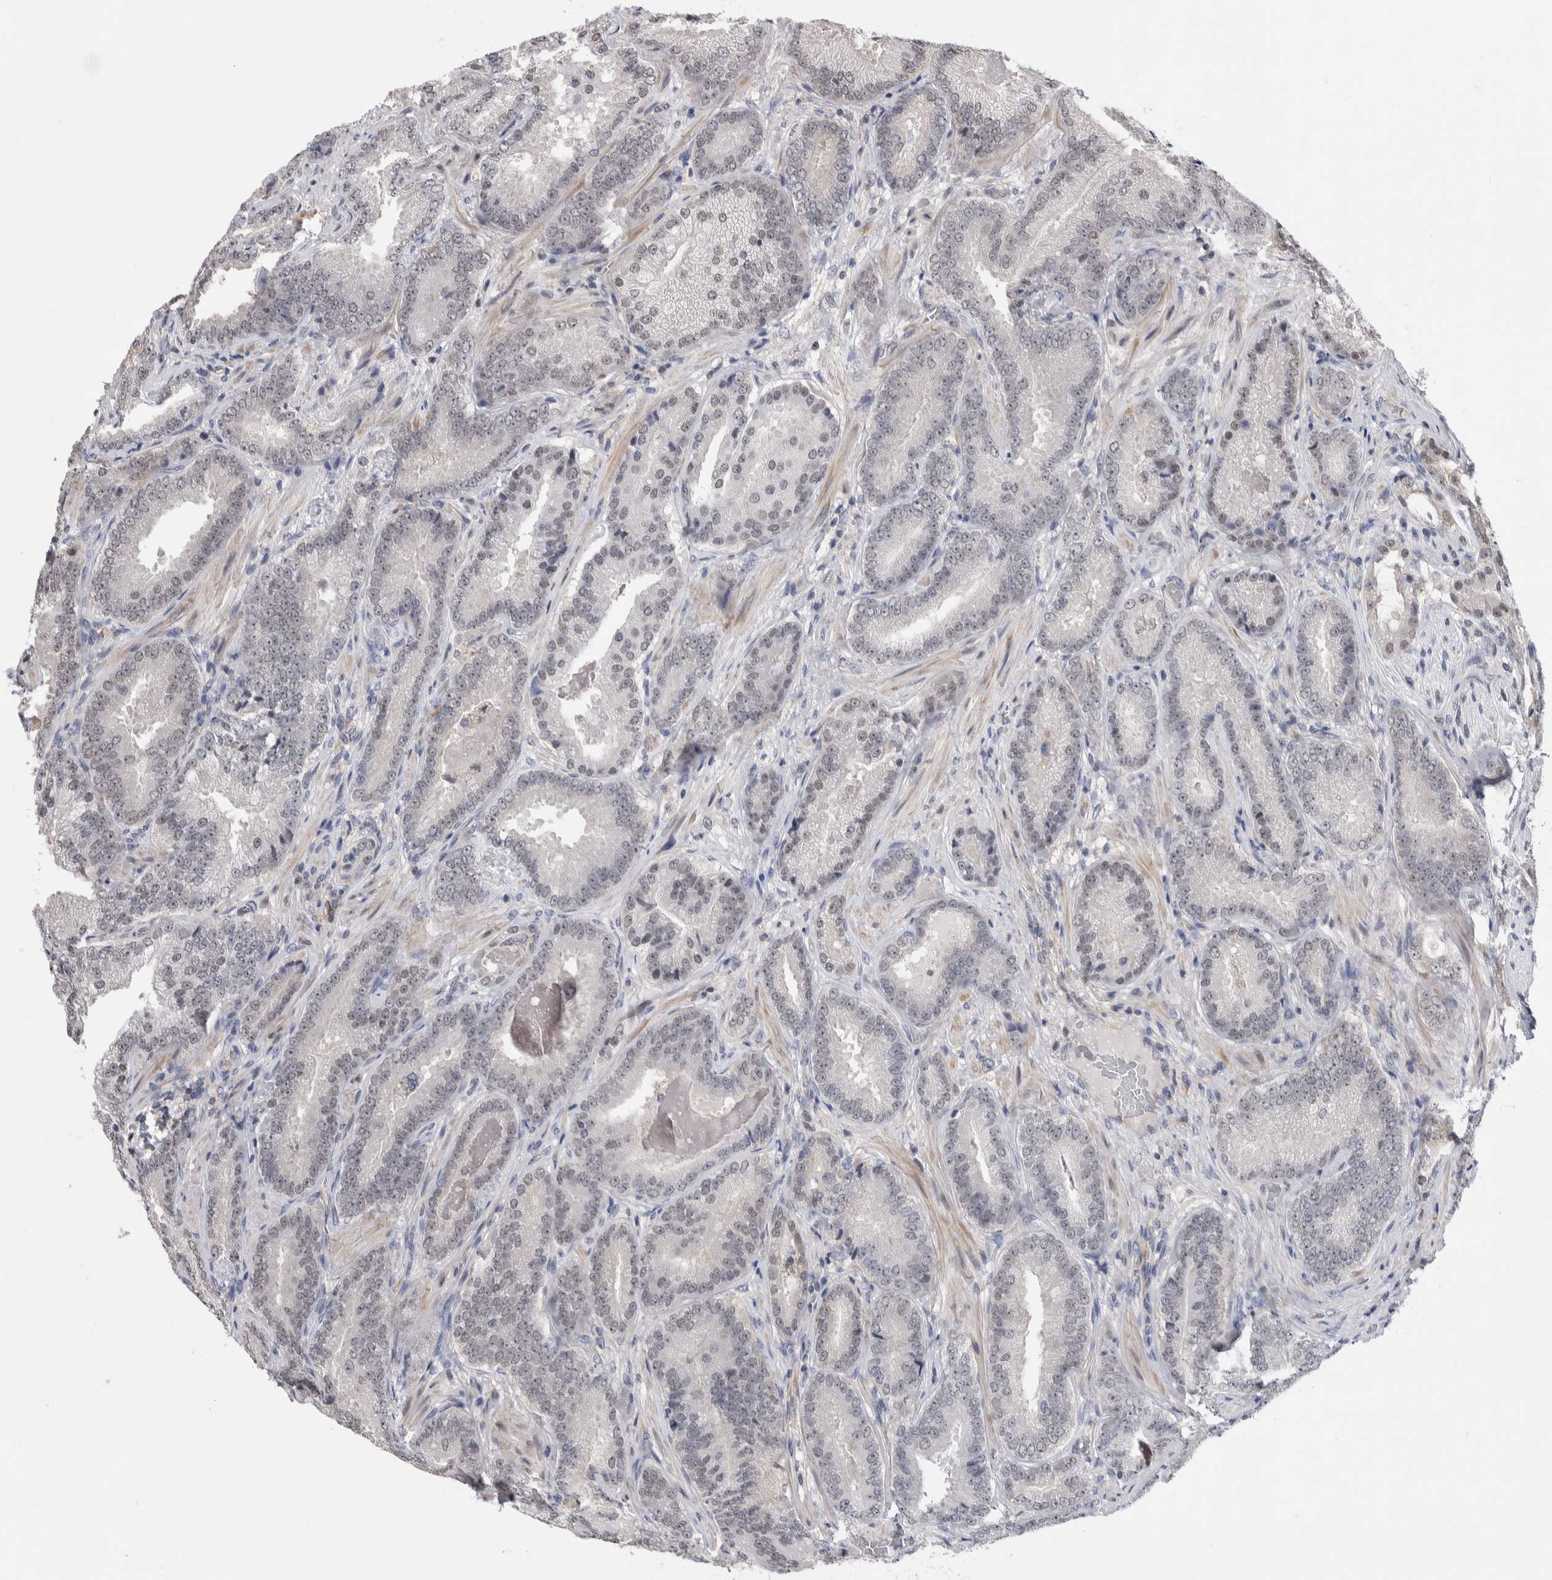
{"staining": {"intensity": "weak", "quantity": "<25%", "location": "nuclear"}, "tissue": "prostate cancer", "cell_type": "Tumor cells", "image_type": "cancer", "snomed": [{"axis": "morphology", "description": "Adenocarcinoma, Low grade"}, {"axis": "topography", "description": "Prostate"}], "caption": "This is an IHC micrograph of human adenocarcinoma (low-grade) (prostate). There is no positivity in tumor cells.", "gene": "ZBTB49", "patient": {"sex": "male", "age": 51}}